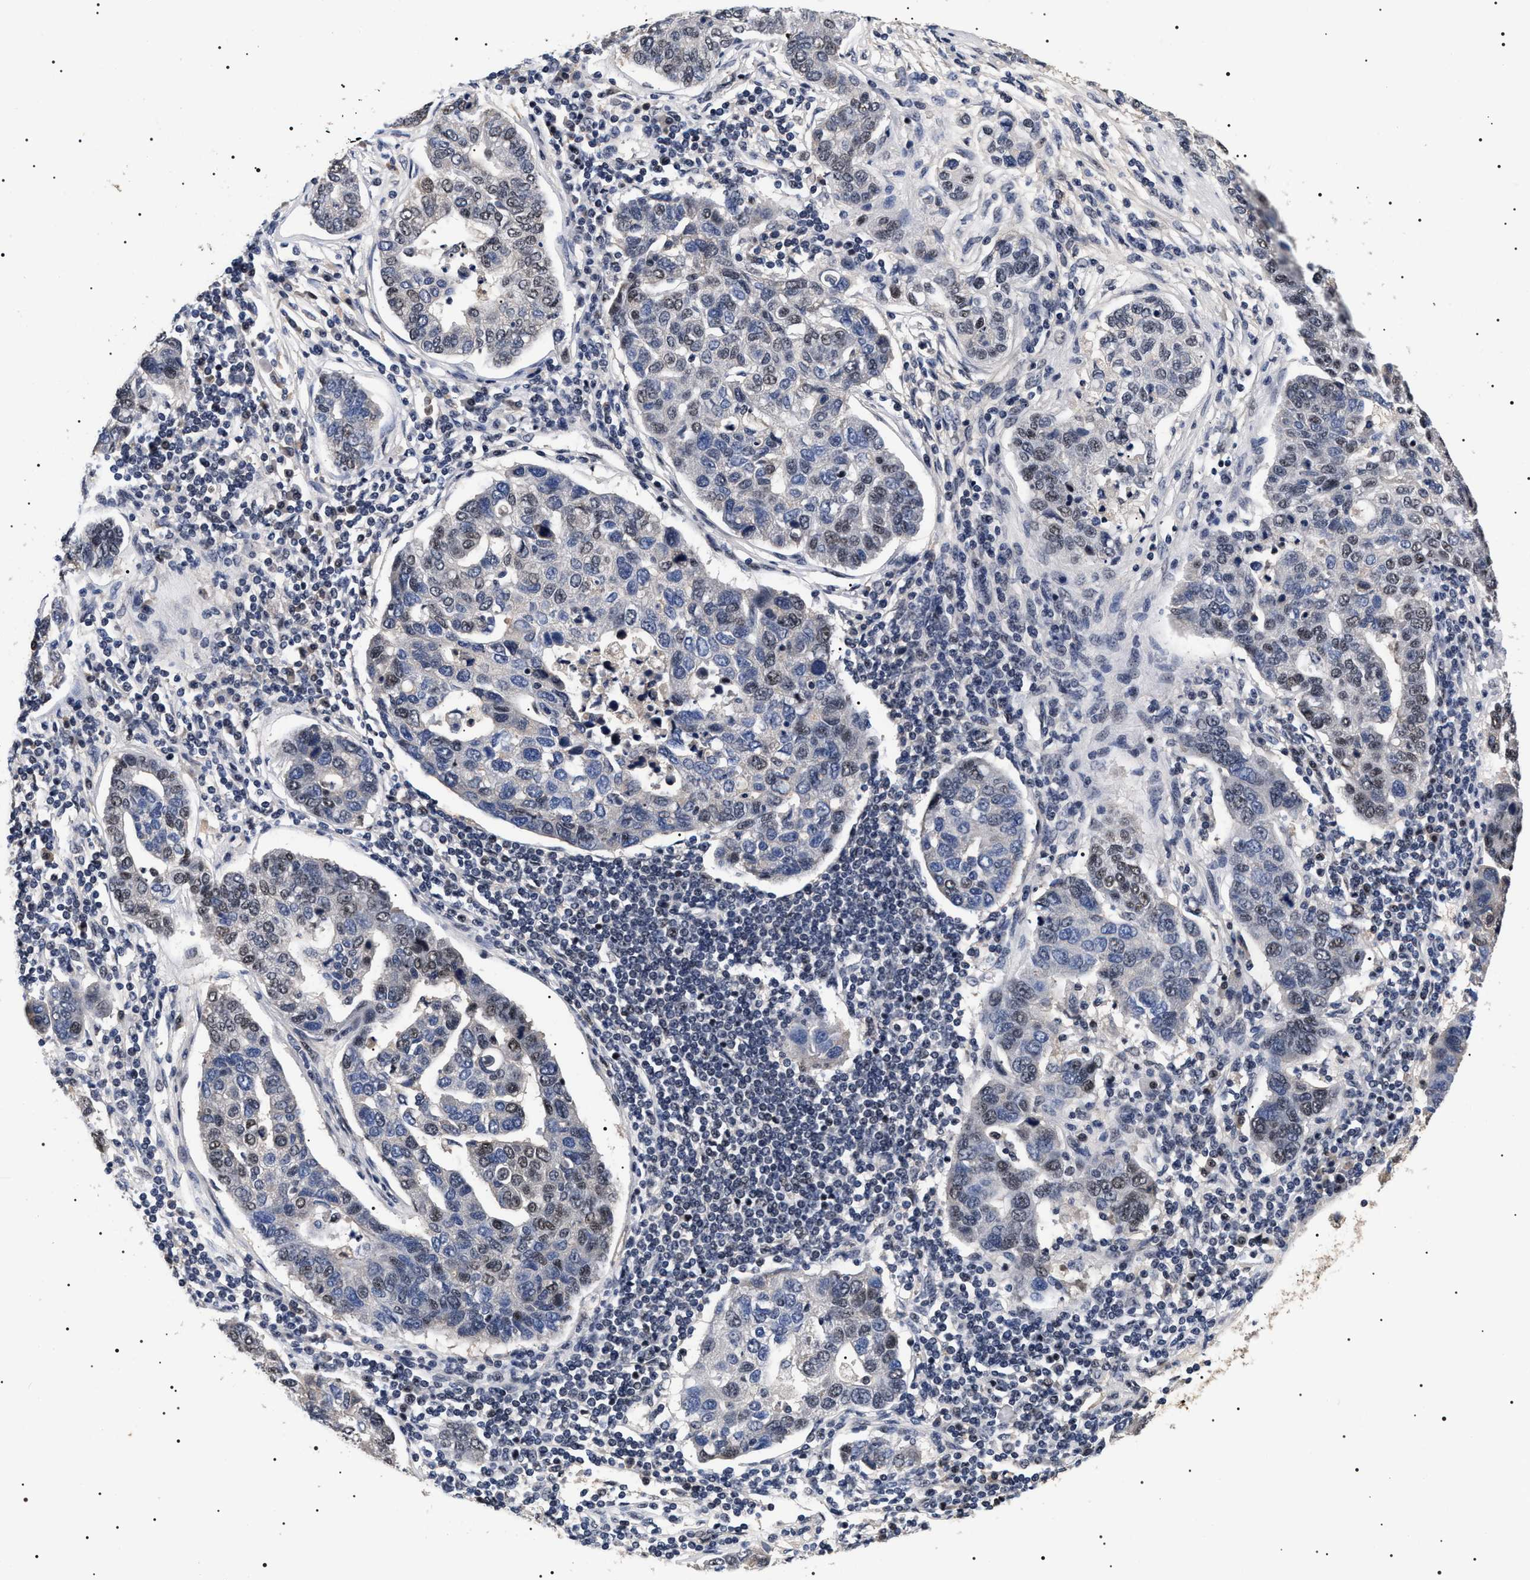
{"staining": {"intensity": "moderate", "quantity": "<25%", "location": "nuclear"}, "tissue": "pancreatic cancer", "cell_type": "Tumor cells", "image_type": "cancer", "snomed": [{"axis": "morphology", "description": "Adenocarcinoma, NOS"}, {"axis": "topography", "description": "Pancreas"}], "caption": "Pancreatic cancer (adenocarcinoma) stained for a protein demonstrates moderate nuclear positivity in tumor cells.", "gene": "CAAP1", "patient": {"sex": "female", "age": 61}}